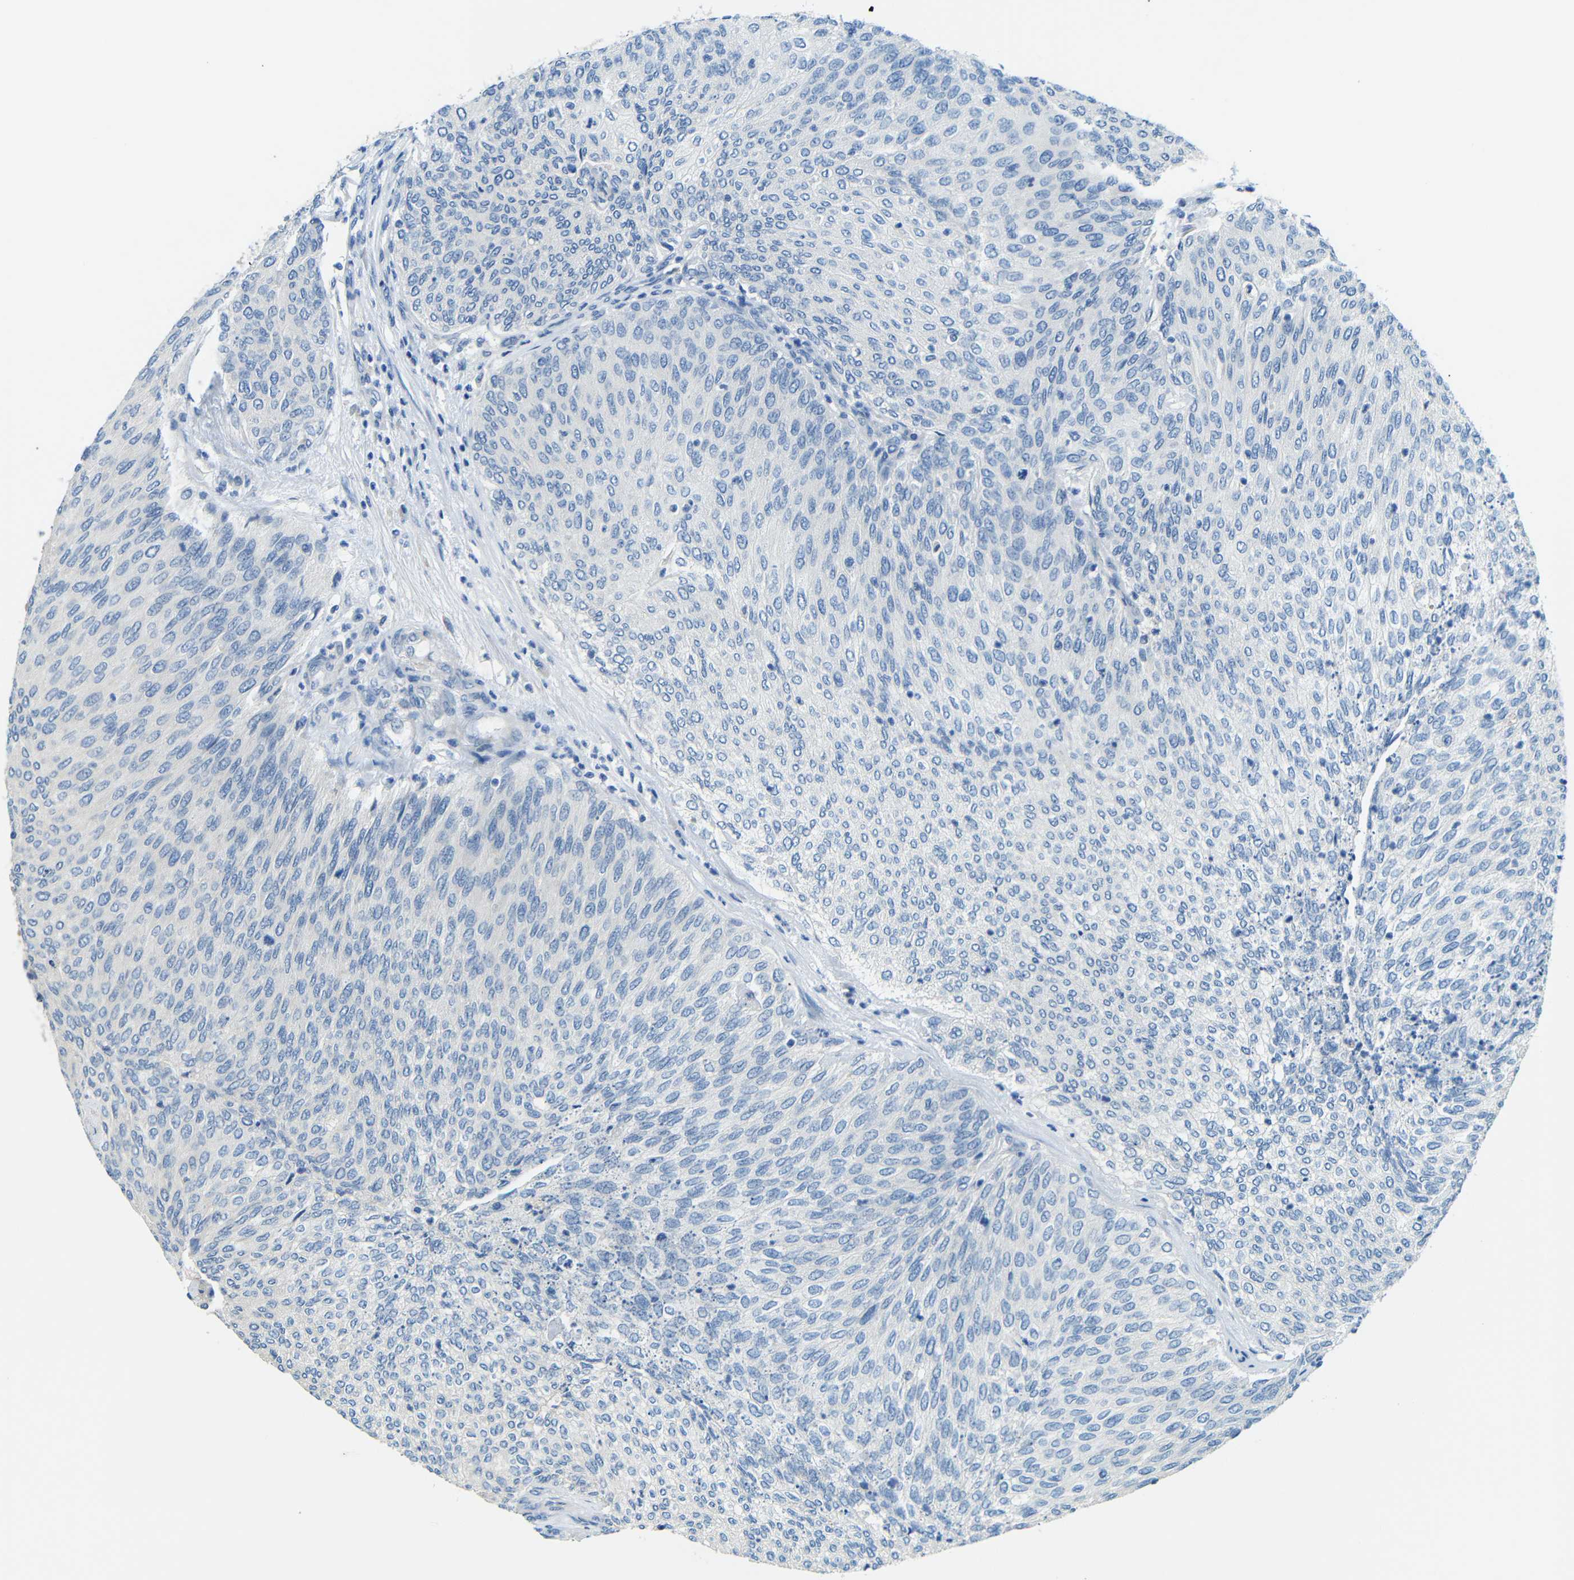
{"staining": {"intensity": "negative", "quantity": "none", "location": "none"}, "tissue": "urothelial cancer", "cell_type": "Tumor cells", "image_type": "cancer", "snomed": [{"axis": "morphology", "description": "Urothelial carcinoma, Low grade"}, {"axis": "topography", "description": "Urinary bladder"}], "caption": "Tumor cells show no significant protein staining in urothelial cancer.", "gene": "FNDC3A", "patient": {"sex": "female", "age": 79}}